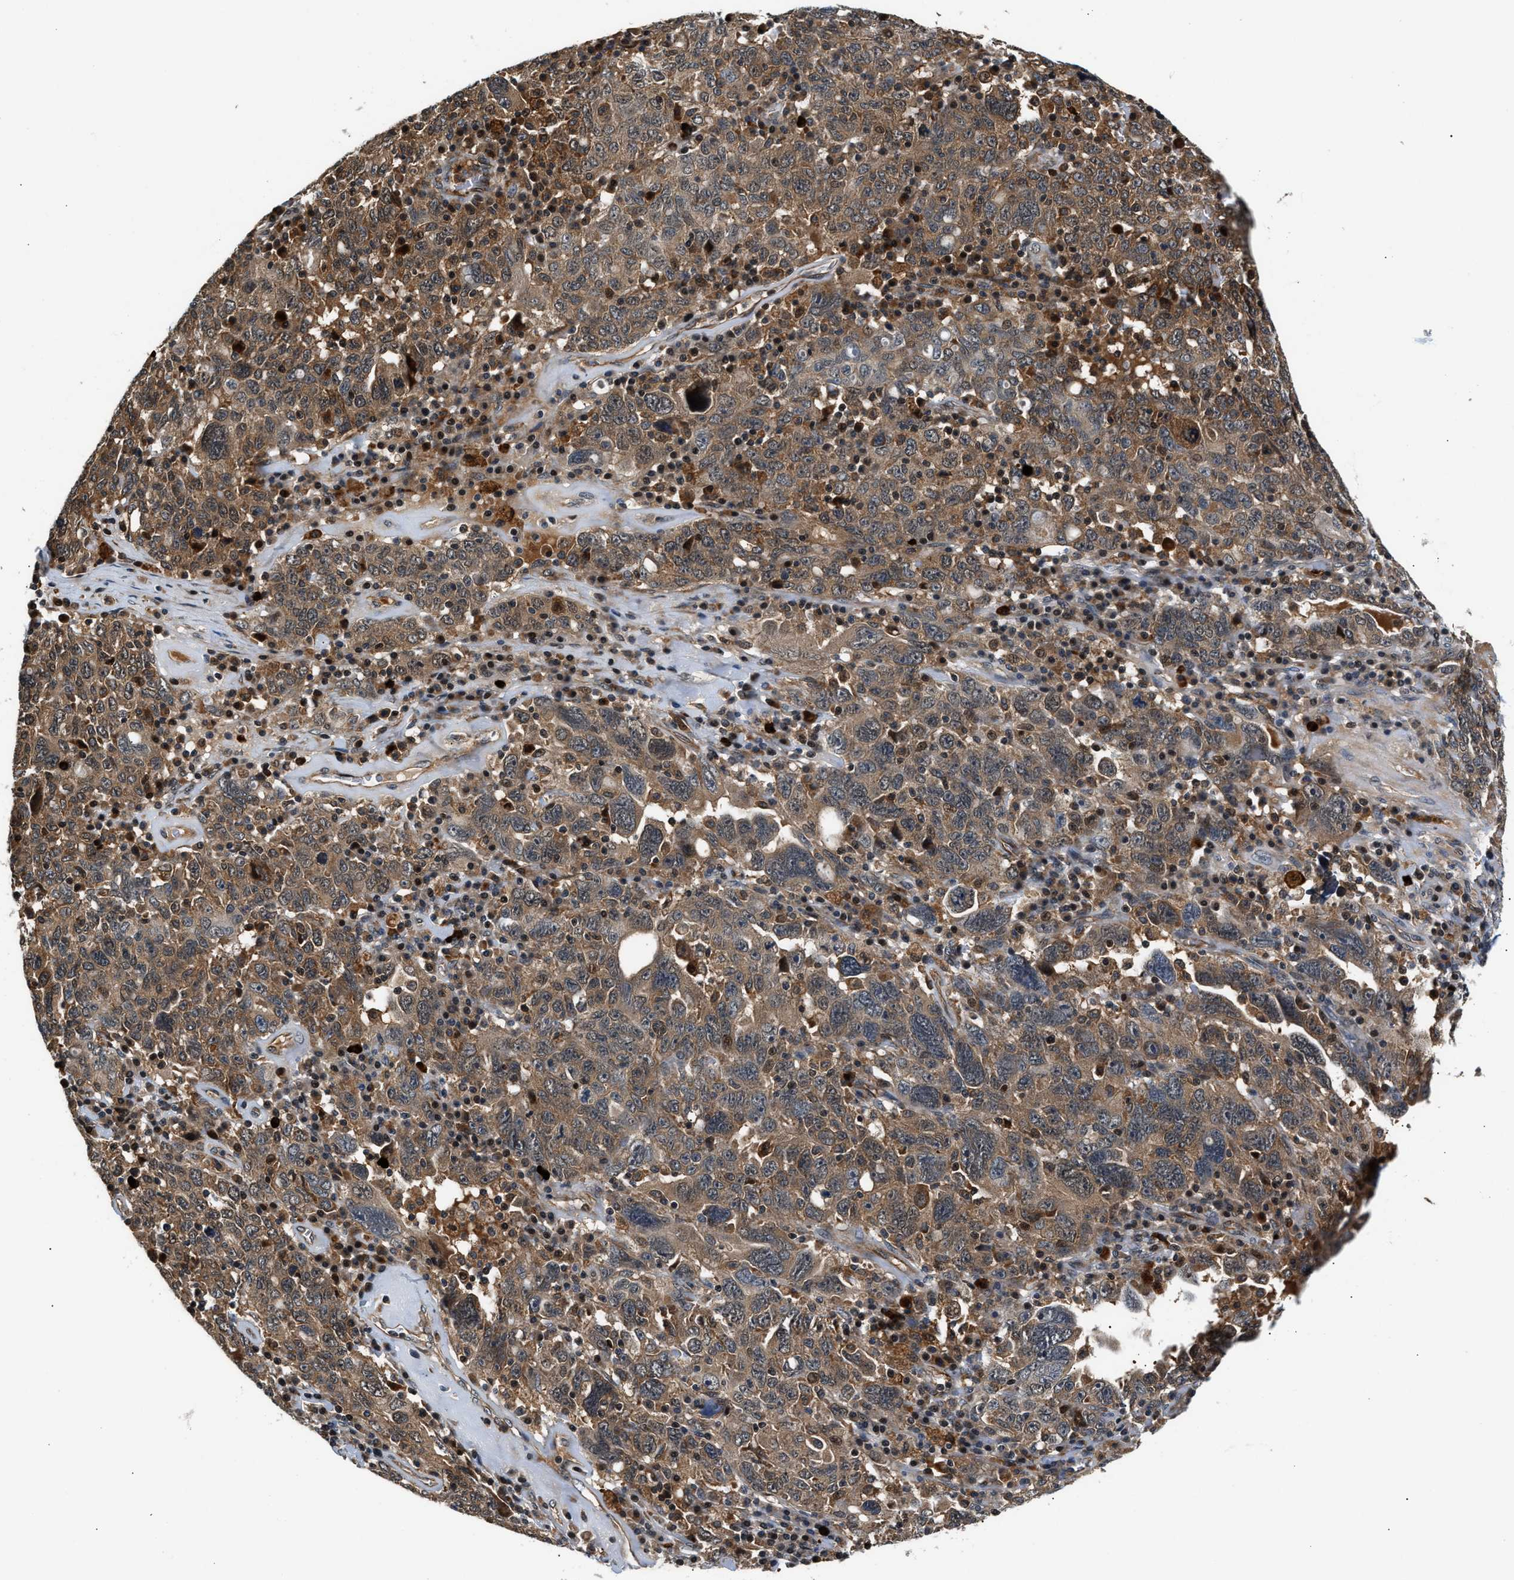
{"staining": {"intensity": "moderate", "quantity": ">75%", "location": "cytoplasmic/membranous"}, "tissue": "ovarian cancer", "cell_type": "Tumor cells", "image_type": "cancer", "snomed": [{"axis": "morphology", "description": "Carcinoma, endometroid"}, {"axis": "topography", "description": "Ovary"}], "caption": "The immunohistochemical stain labels moderate cytoplasmic/membranous expression in tumor cells of ovarian cancer tissue.", "gene": "TUT7", "patient": {"sex": "female", "age": 62}}